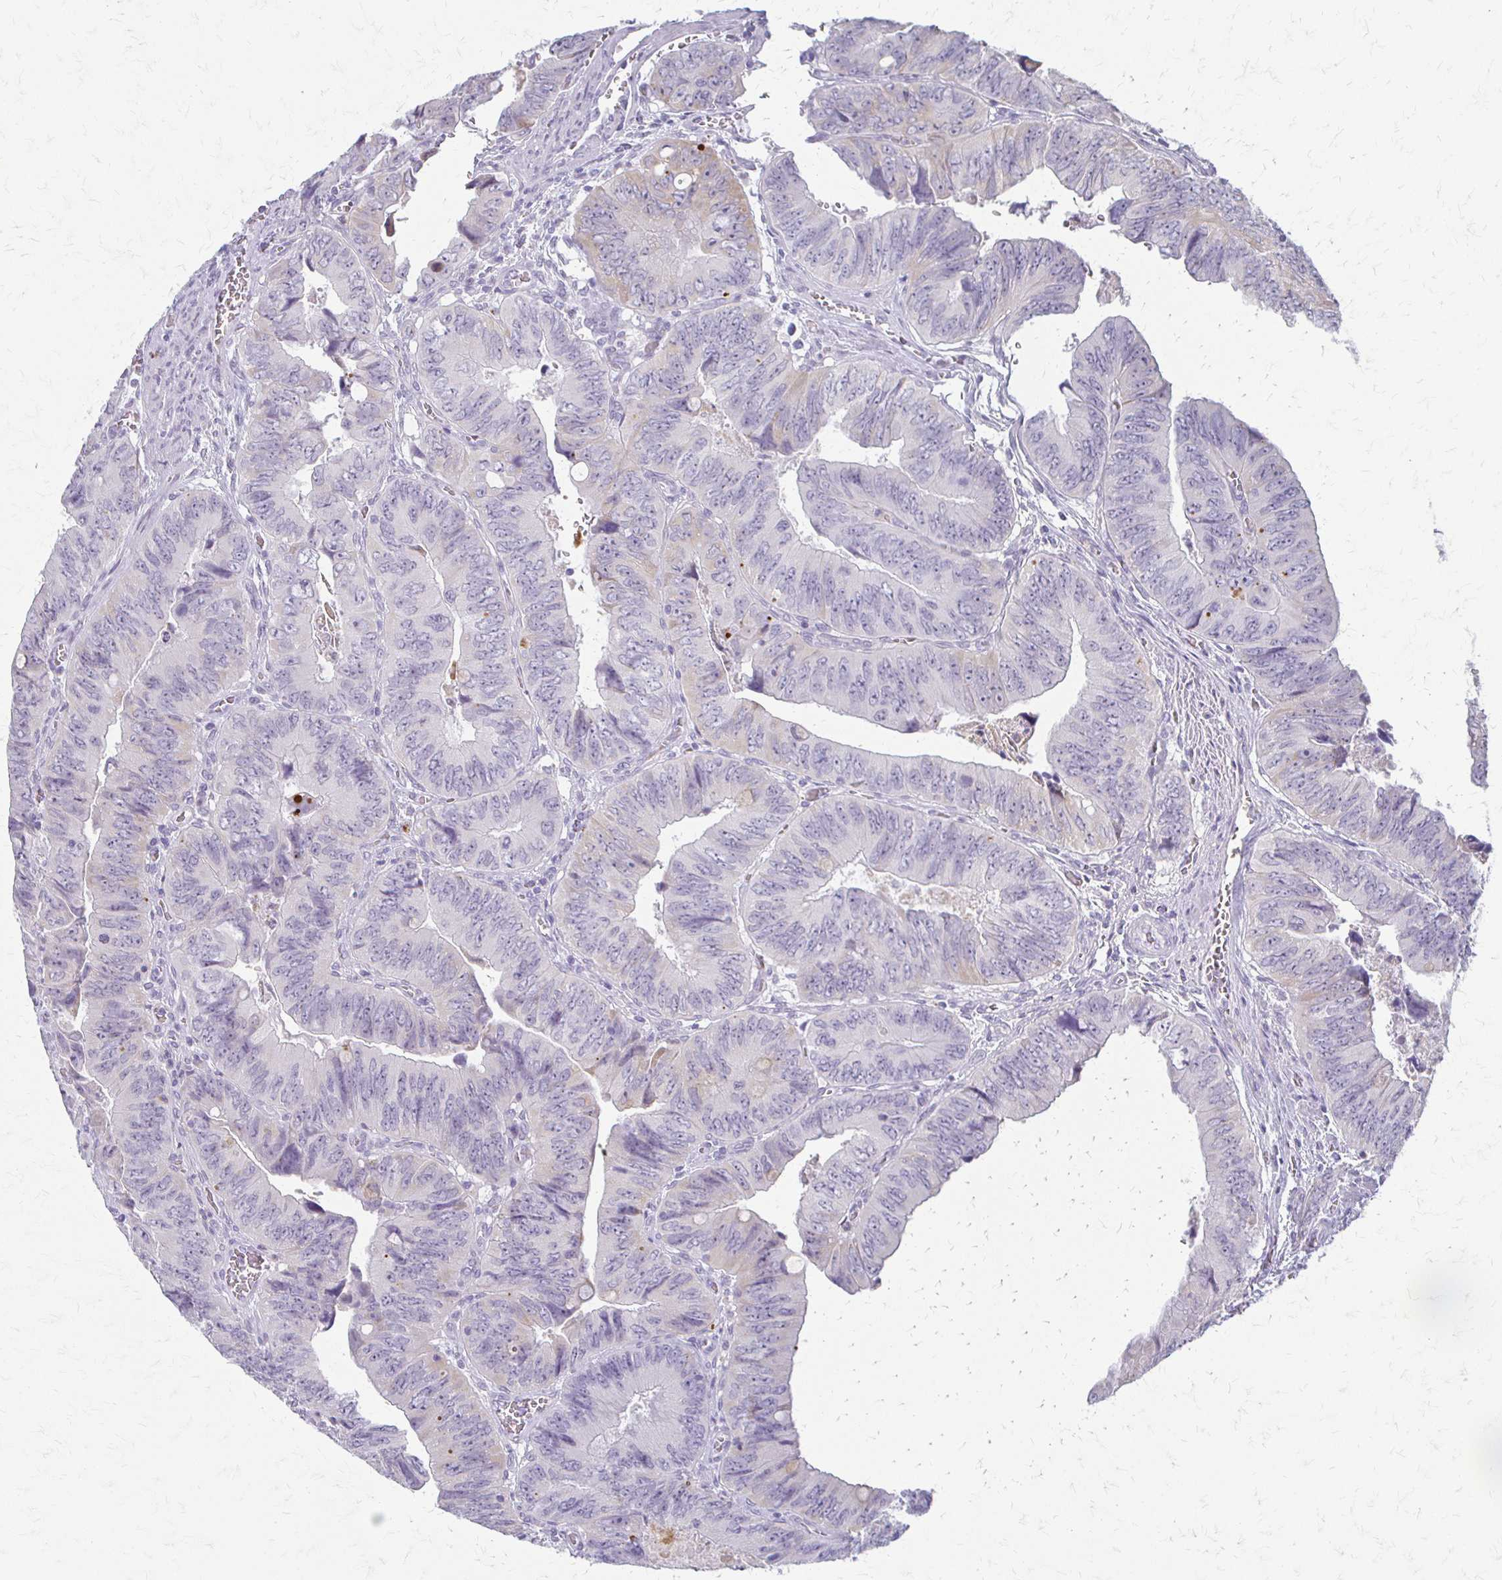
{"staining": {"intensity": "negative", "quantity": "none", "location": "none"}, "tissue": "colorectal cancer", "cell_type": "Tumor cells", "image_type": "cancer", "snomed": [{"axis": "morphology", "description": "Adenocarcinoma, NOS"}, {"axis": "topography", "description": "Colon"}], "caption": "Tumor cells show no significant expression in colorectal cancer.", "gene": "ACP5", "patient": {"sex": "female", "age": 84}}